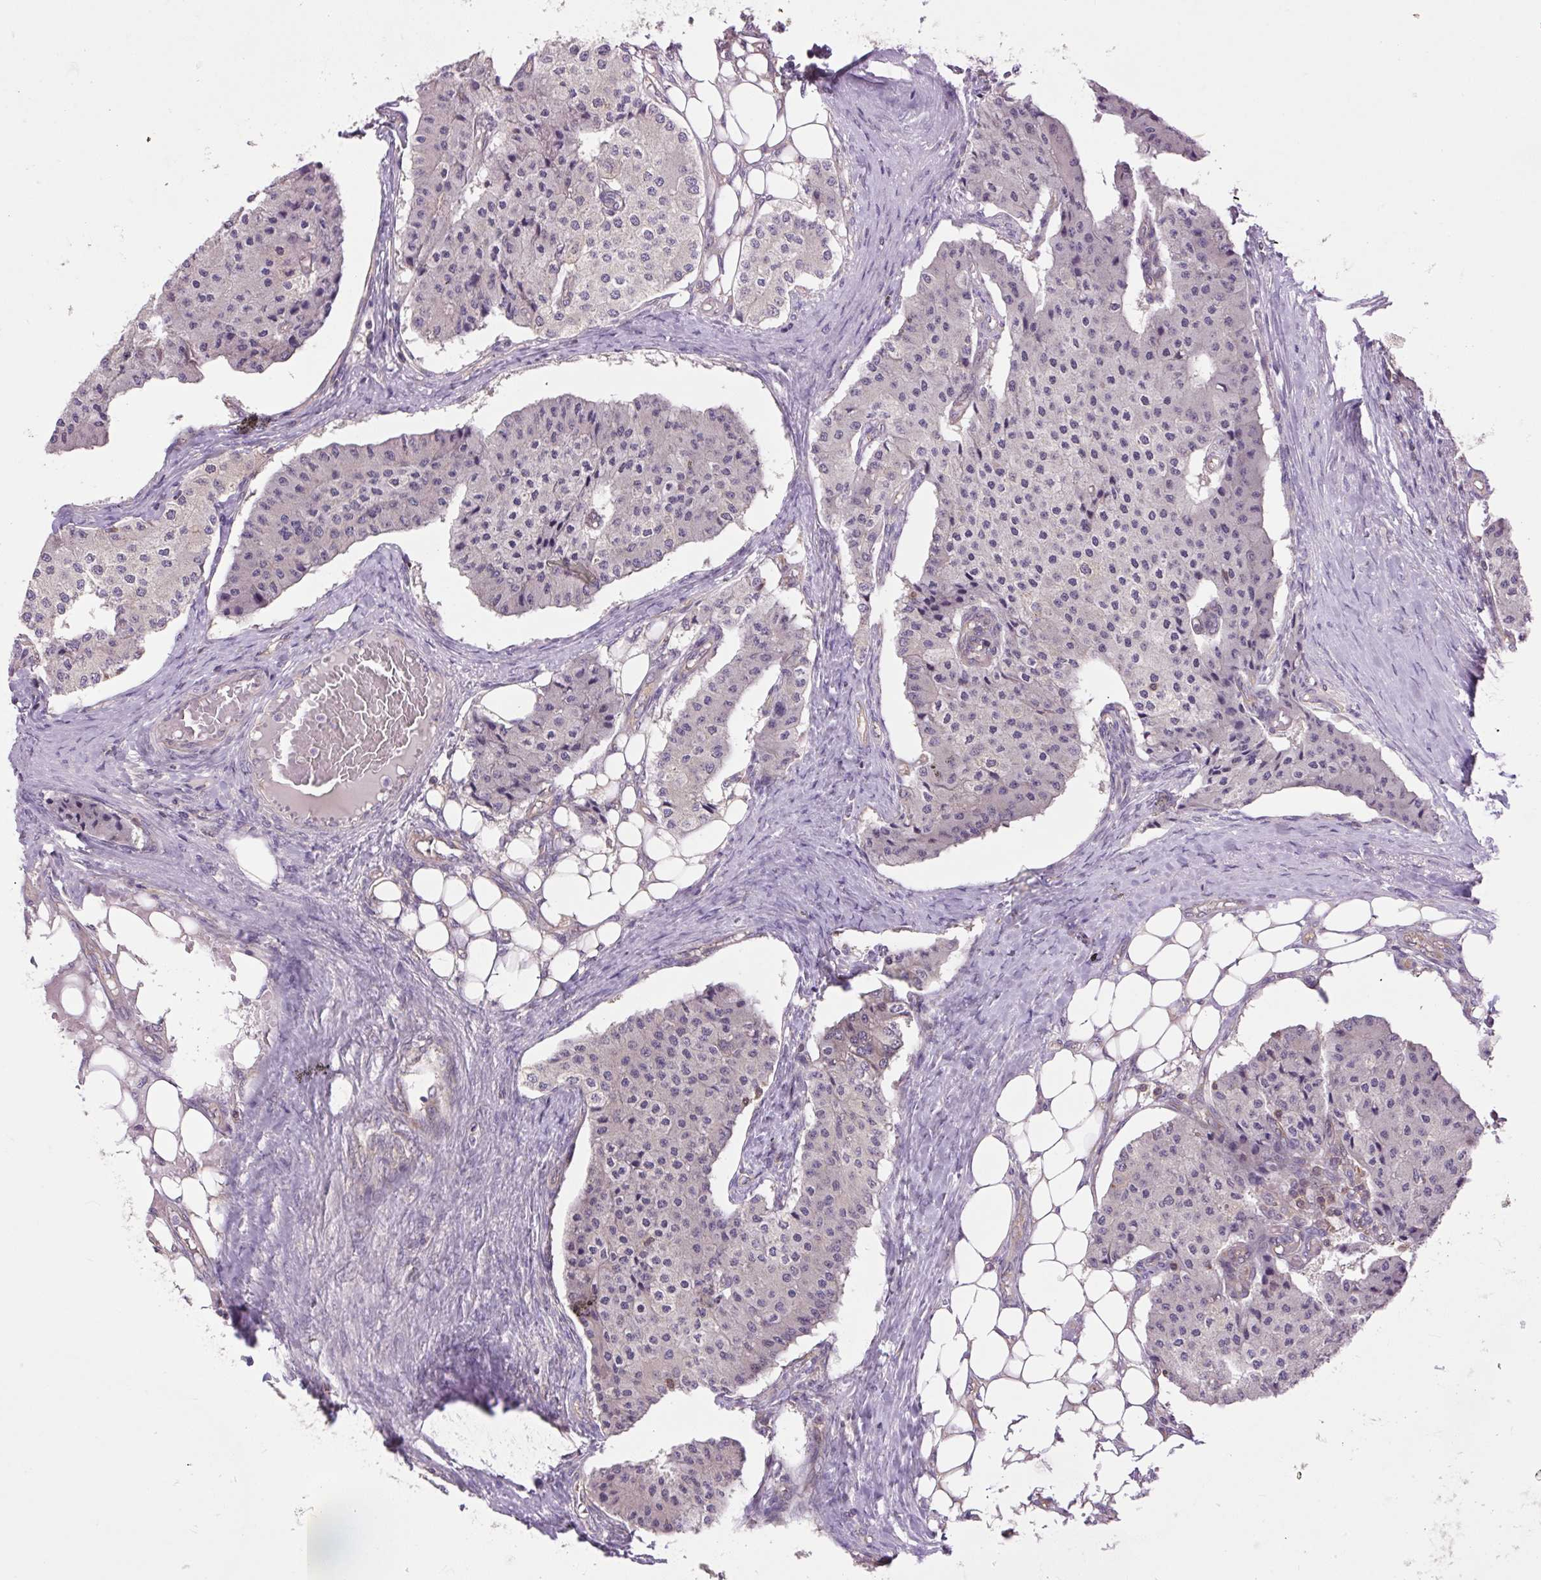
{"staining": {"intensity": "negative", "quantity": "none", "location": "none"}, "tissue": "carcinoid", "cell_type": "Tumor cells", "image_type": "cancer", "snomed": [{"axis": "morphology", "description": "Carcinoid, malignant, NOS"}, {"axis": "topography", "description": "Colon"}], "caption": "IHC micrograph of carcinoid (malignant) stained for a protein (brown), which shows no expression in tumor cells.", "gene": "PLCG1", "patient": {"sex": "female", "age": 52}}